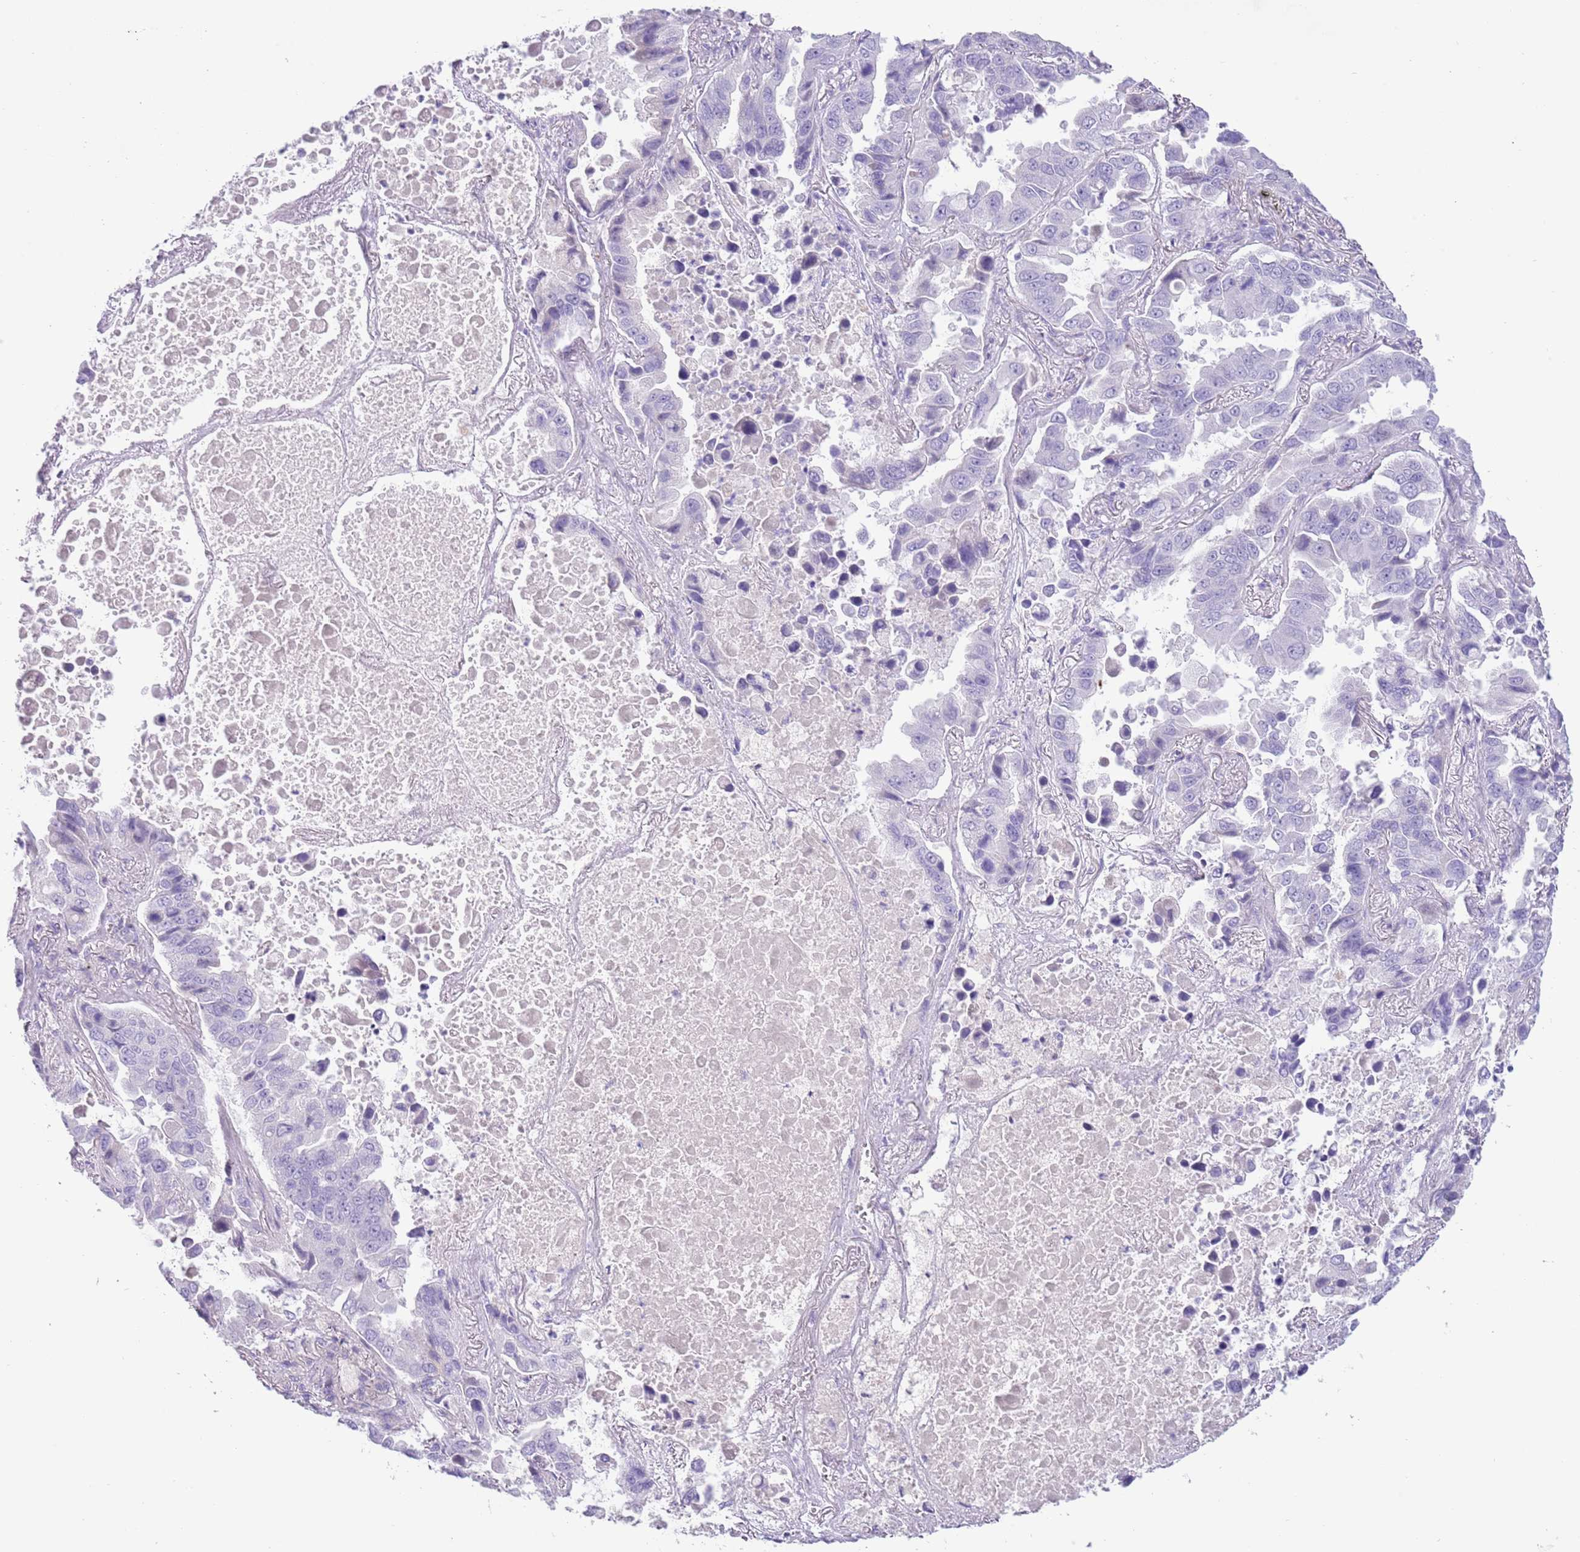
{"staining": {"intensity": "negative", "quantity": "none", "location": "none"}, "tissue": "lung cancer", "cell_type": "Tumor cells", "image_type": "cancer", "snomed": [{"axis": "morphology", "description": "Adenocarcinoma, NOS"}, {"axis": "topography", "description": "Lung"}], "caption": "Histopathology image shows no significant protein expression in tumor cells of lung cancer.", "gene": "TOX2", "patient": {"sex": "male", "age": 64}}